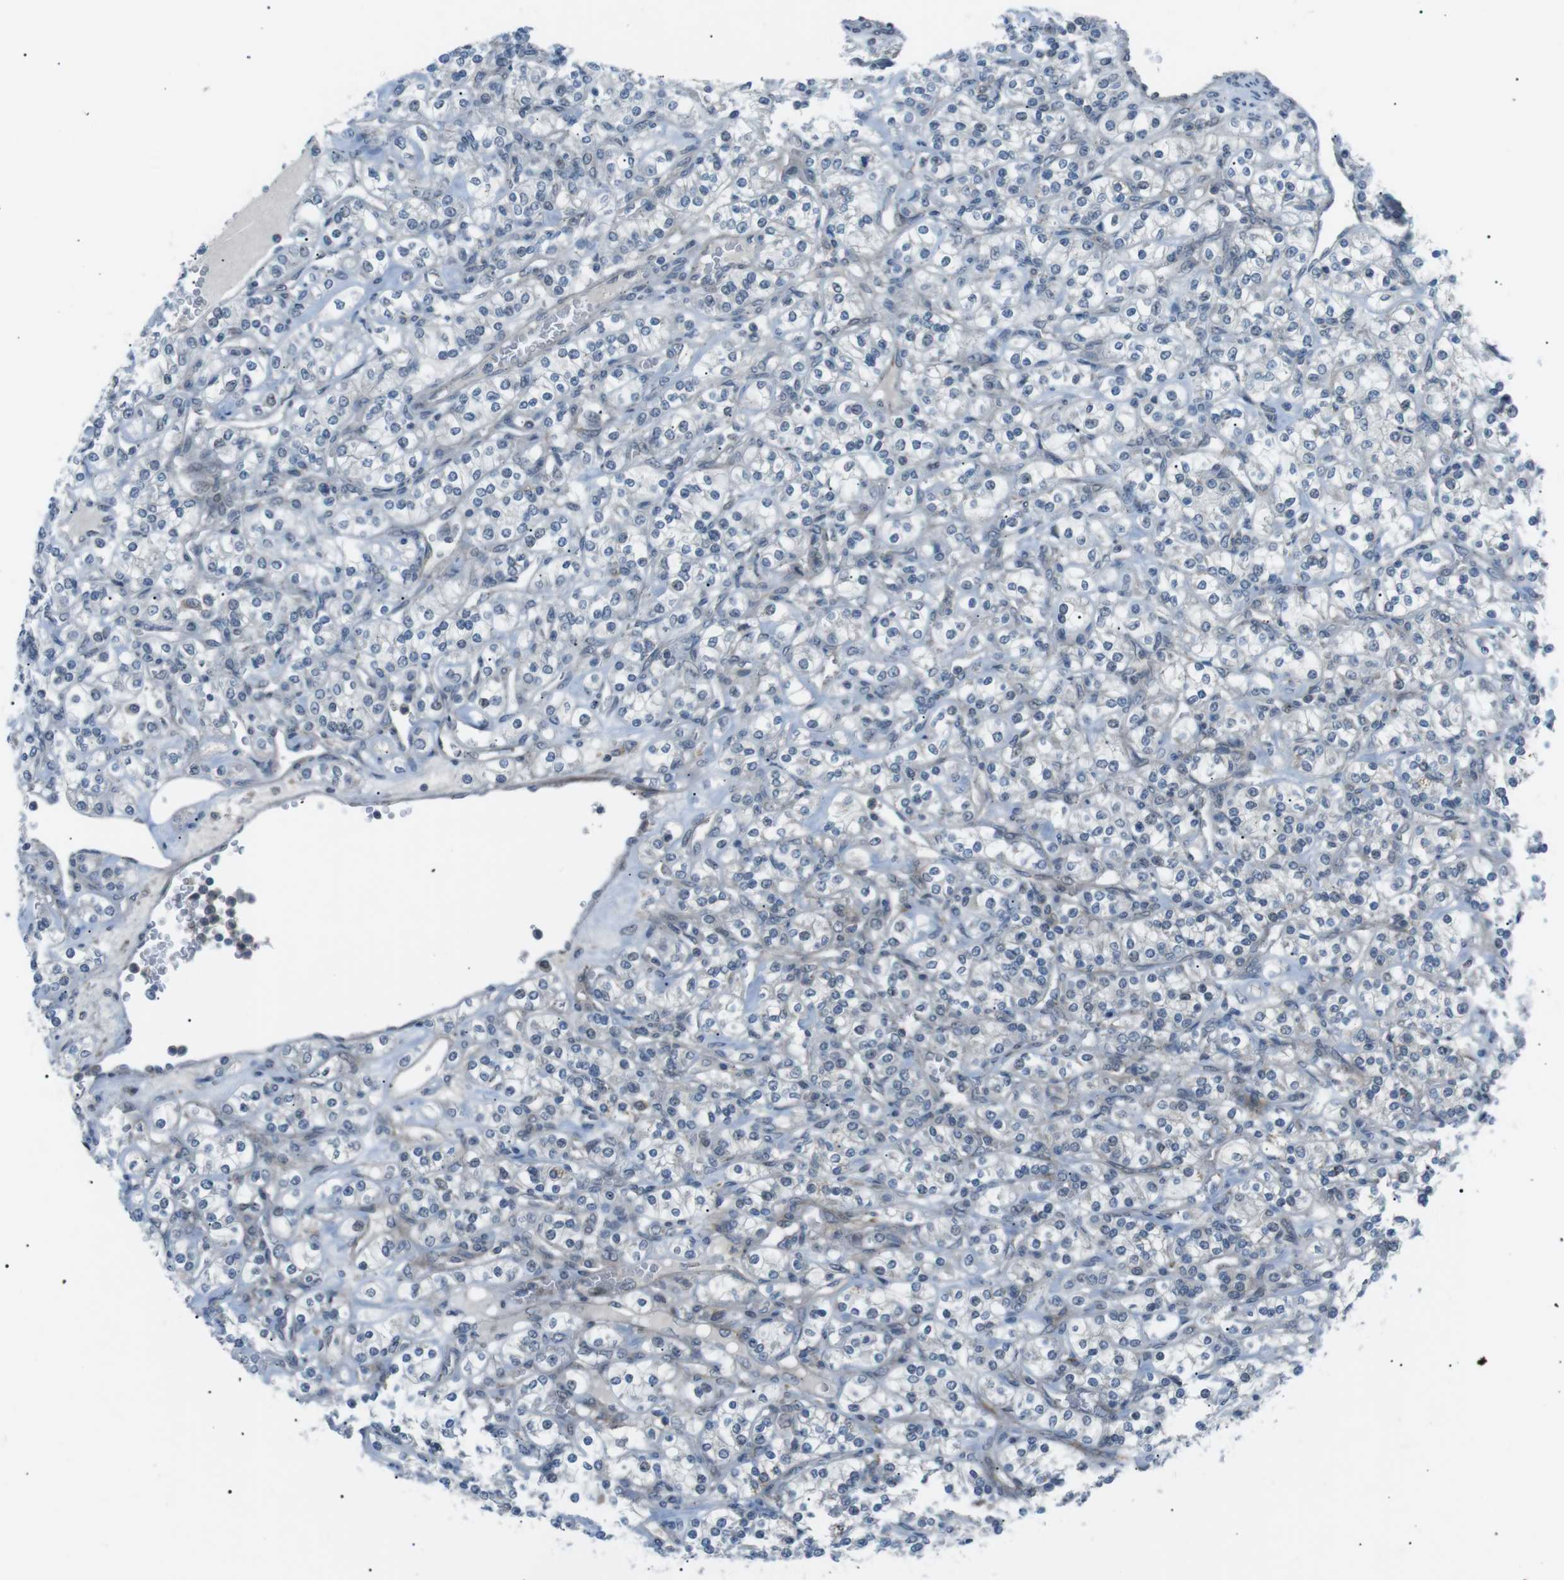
{"staining": {"intensity": "negative", "quantity": "none", "location": "none"}, "tissue": "renal cancer", "cell_type": "Tumor cells", "image_type": "cancer", "snomed": [{"axis": "morphology", "description": "Adenocarcinoma, NOS"}, {"axis": "topography", "description": "Kidney"}], "caption": "Tumor cells show no significant expression in adenocarcinoma (renal).", "gene": "ARID5B", "patient": {"sex": "male", "age": 77}}